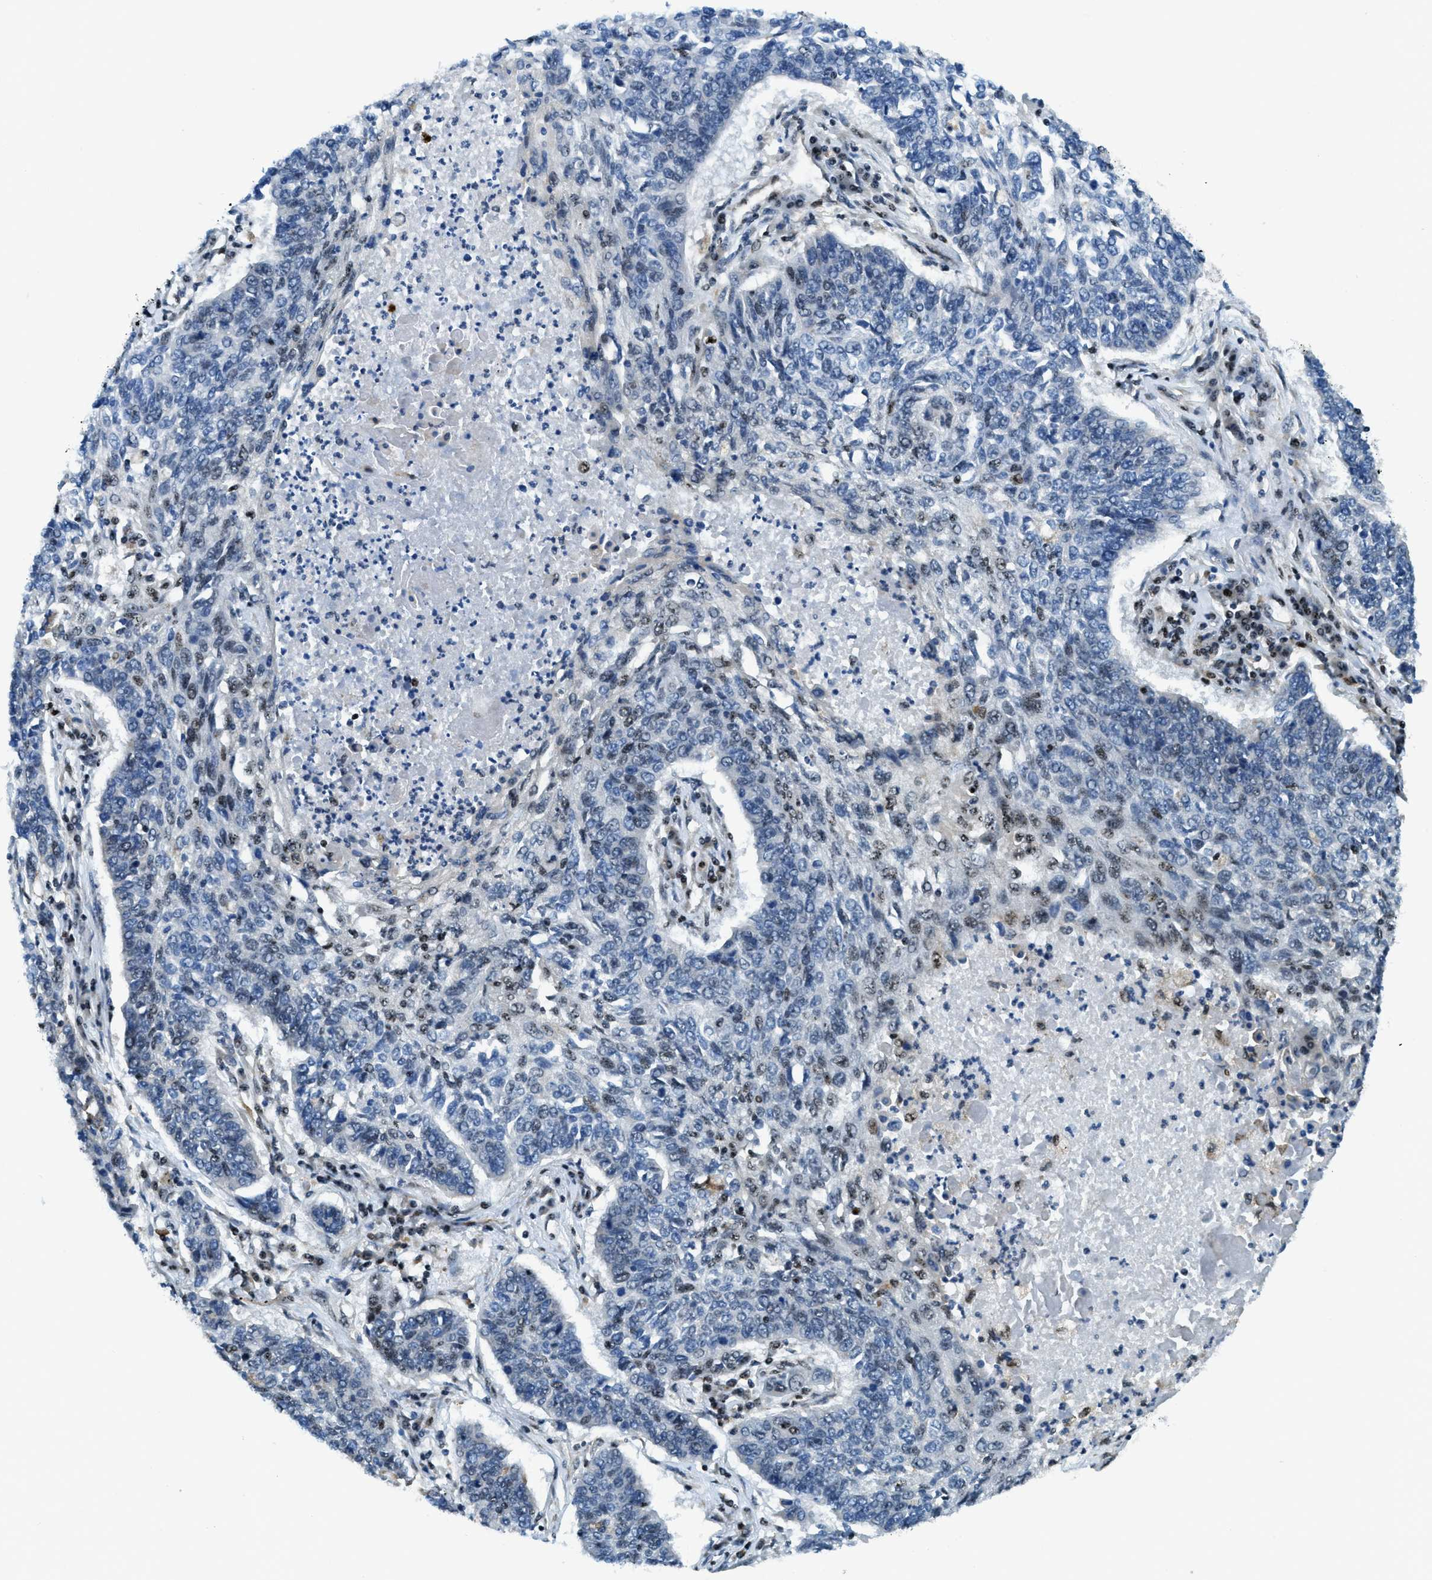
{"staining": {"intensity": "negative", "quantity": "none", "location": "none"}, "tissue": "lung cancer", "cell_type": "Tumor cells", "image_type": "cancer", "snomed": [{"axis": "morphology", "description": "Normal tissue, NOS"}, {"axis": "morphology", "description": "Squamous cell carcinoma, NOS"}, {"axis": "topography", "description": "Cartilage tissue"}, {"axis": "topography", "description": "Bronchus"}, {"axis": "topography", "description": "Lung"}], "caption": "Micrograph shows no significant protein expression in tumor cells of lung squamous cell carcinoma. The staining is performed using DAB (3,3'-diaminobenzidine) brown chromogen with nuclei counter-stained in using hematoxylin.", "gene": "SP100", "patient": {"sex": "female", "age": 49}}